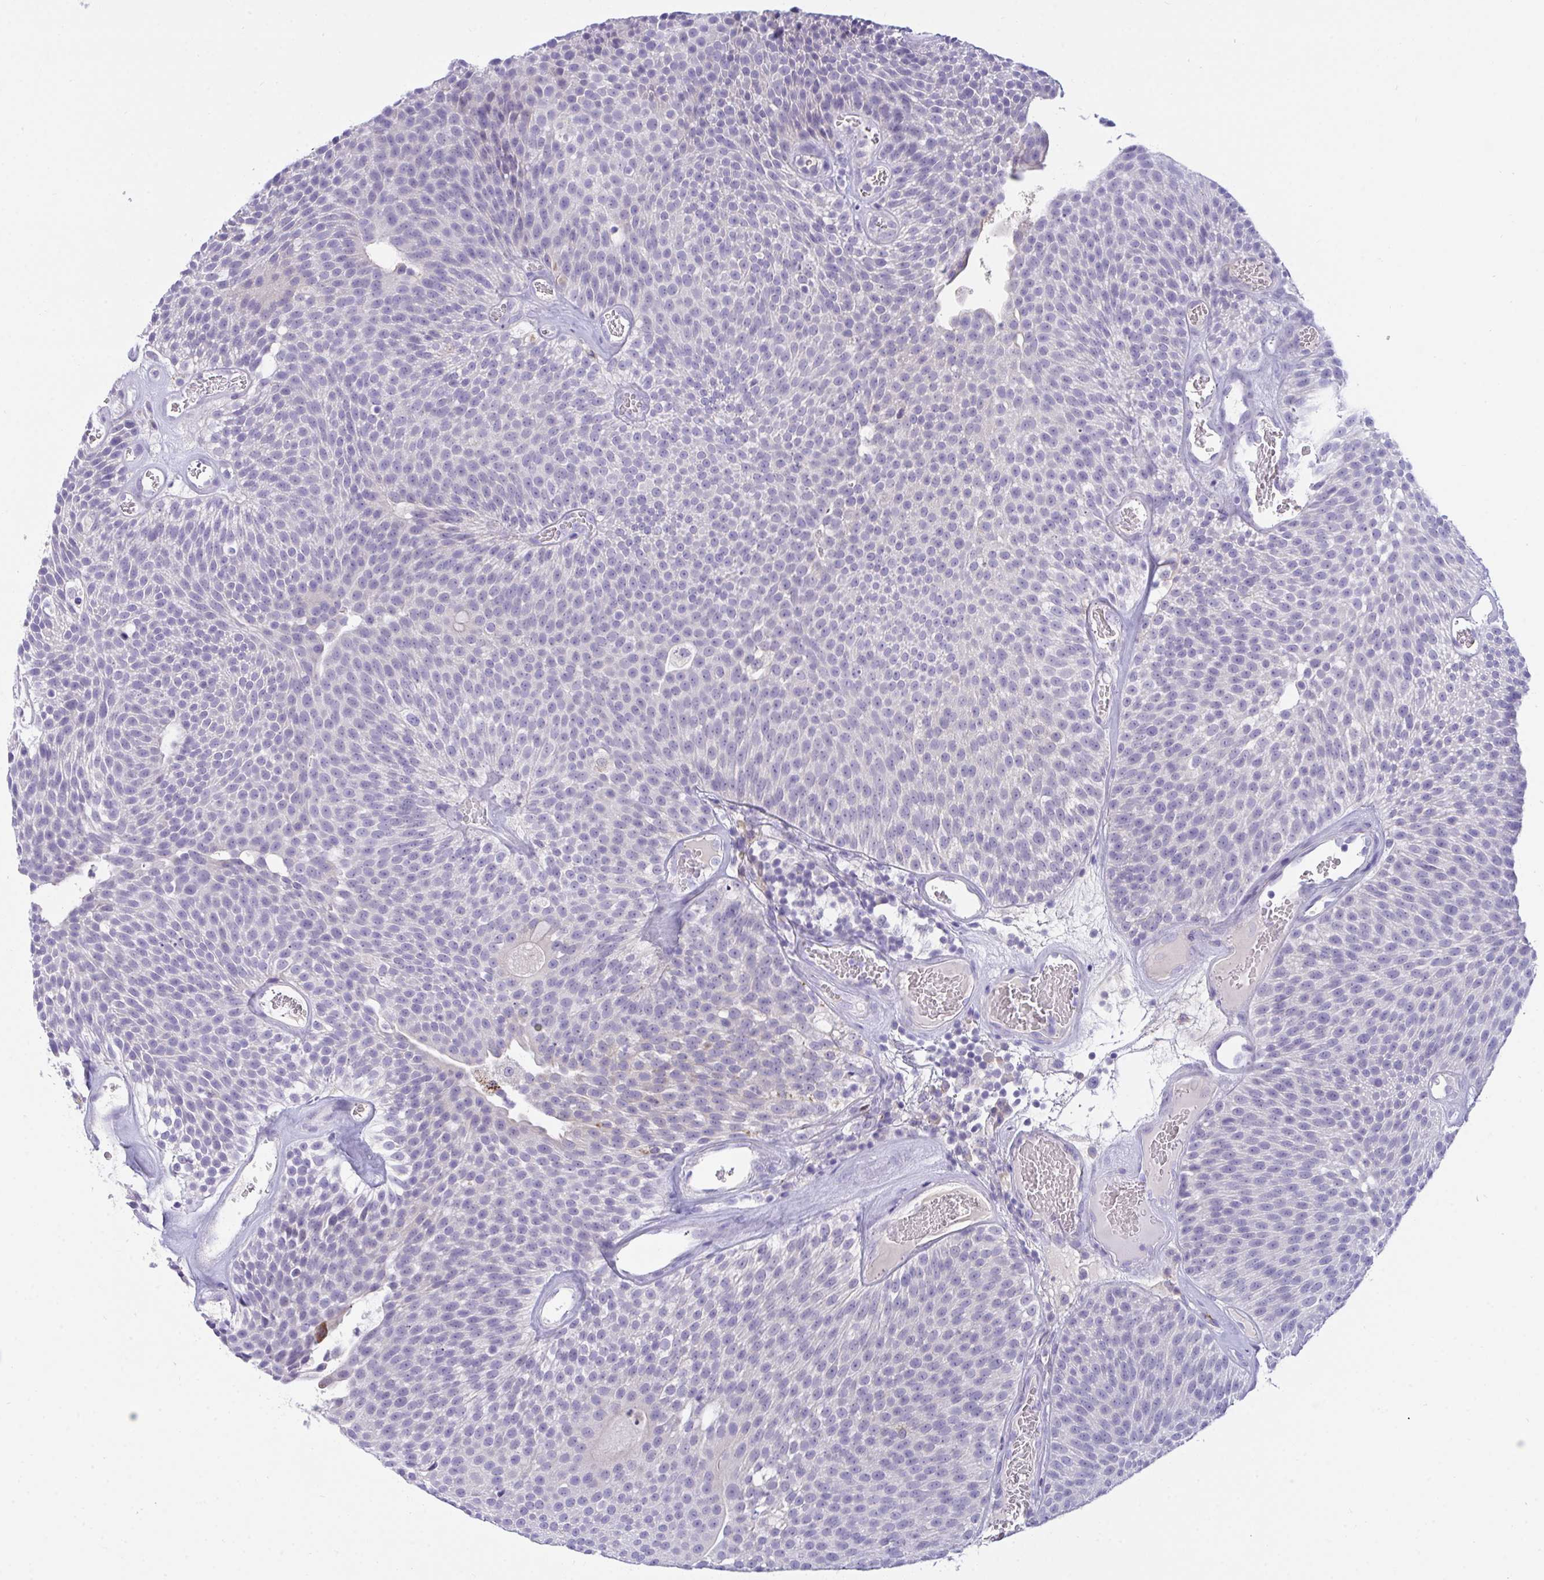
{"staining": {"intensity": "negative", "quantity": "none", "location": "none"}, "tissue": "urothelial cancer", "cell_type": "Tumor cells", "image_type": "cancer", "snomed": [{"axis": "morphology", "description": "Urothelial carcinoma, Low grade"}, {"axis": "topography", "description": "Urinary bladder"}], "caption": "Human urothelial cancer stained for a protein using IHC demonstrates no staining in tumor cells.", "gene": "SEMA6B", "patient": {"sex": "female", "age": 79}}